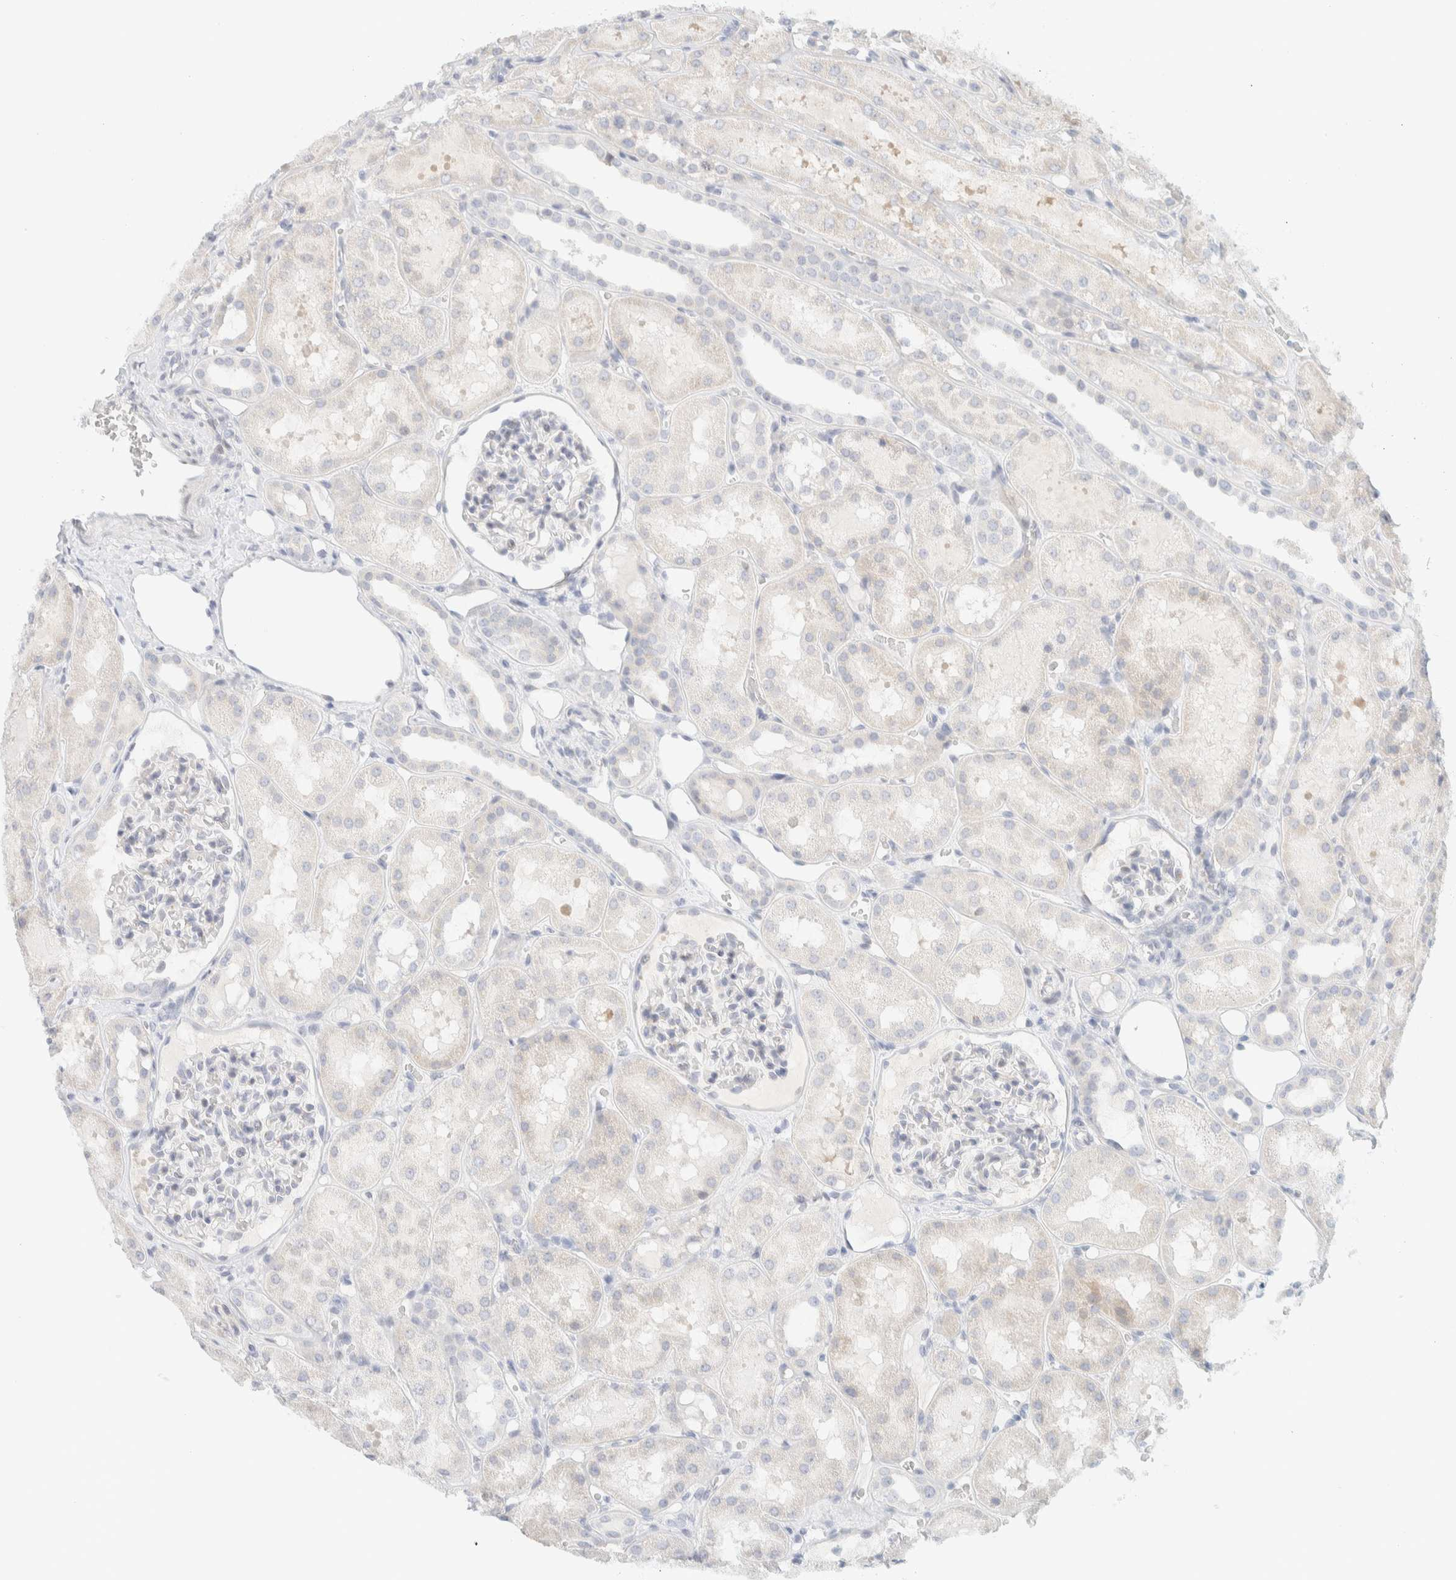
{"staining": {"intensity": "negative", "quantity": "none", "location": "none"}, "tissue": "kidney", "cell_type": "Cells in glomeruli", "image_type": "normal", "snomed": [{"axis": "morphology", "description": "Normal tissue, NOS"}, {"axis": "topography", "description": "Kidney"}, {"axis": "topography", "description": "Urinary bladder"}], "caption": "Human kidney stained for a protein using IHC exhibits no expression in cells in glomeruli.", "gene": "SPNS3", "patient": {"sex": "male", "age": 16}}